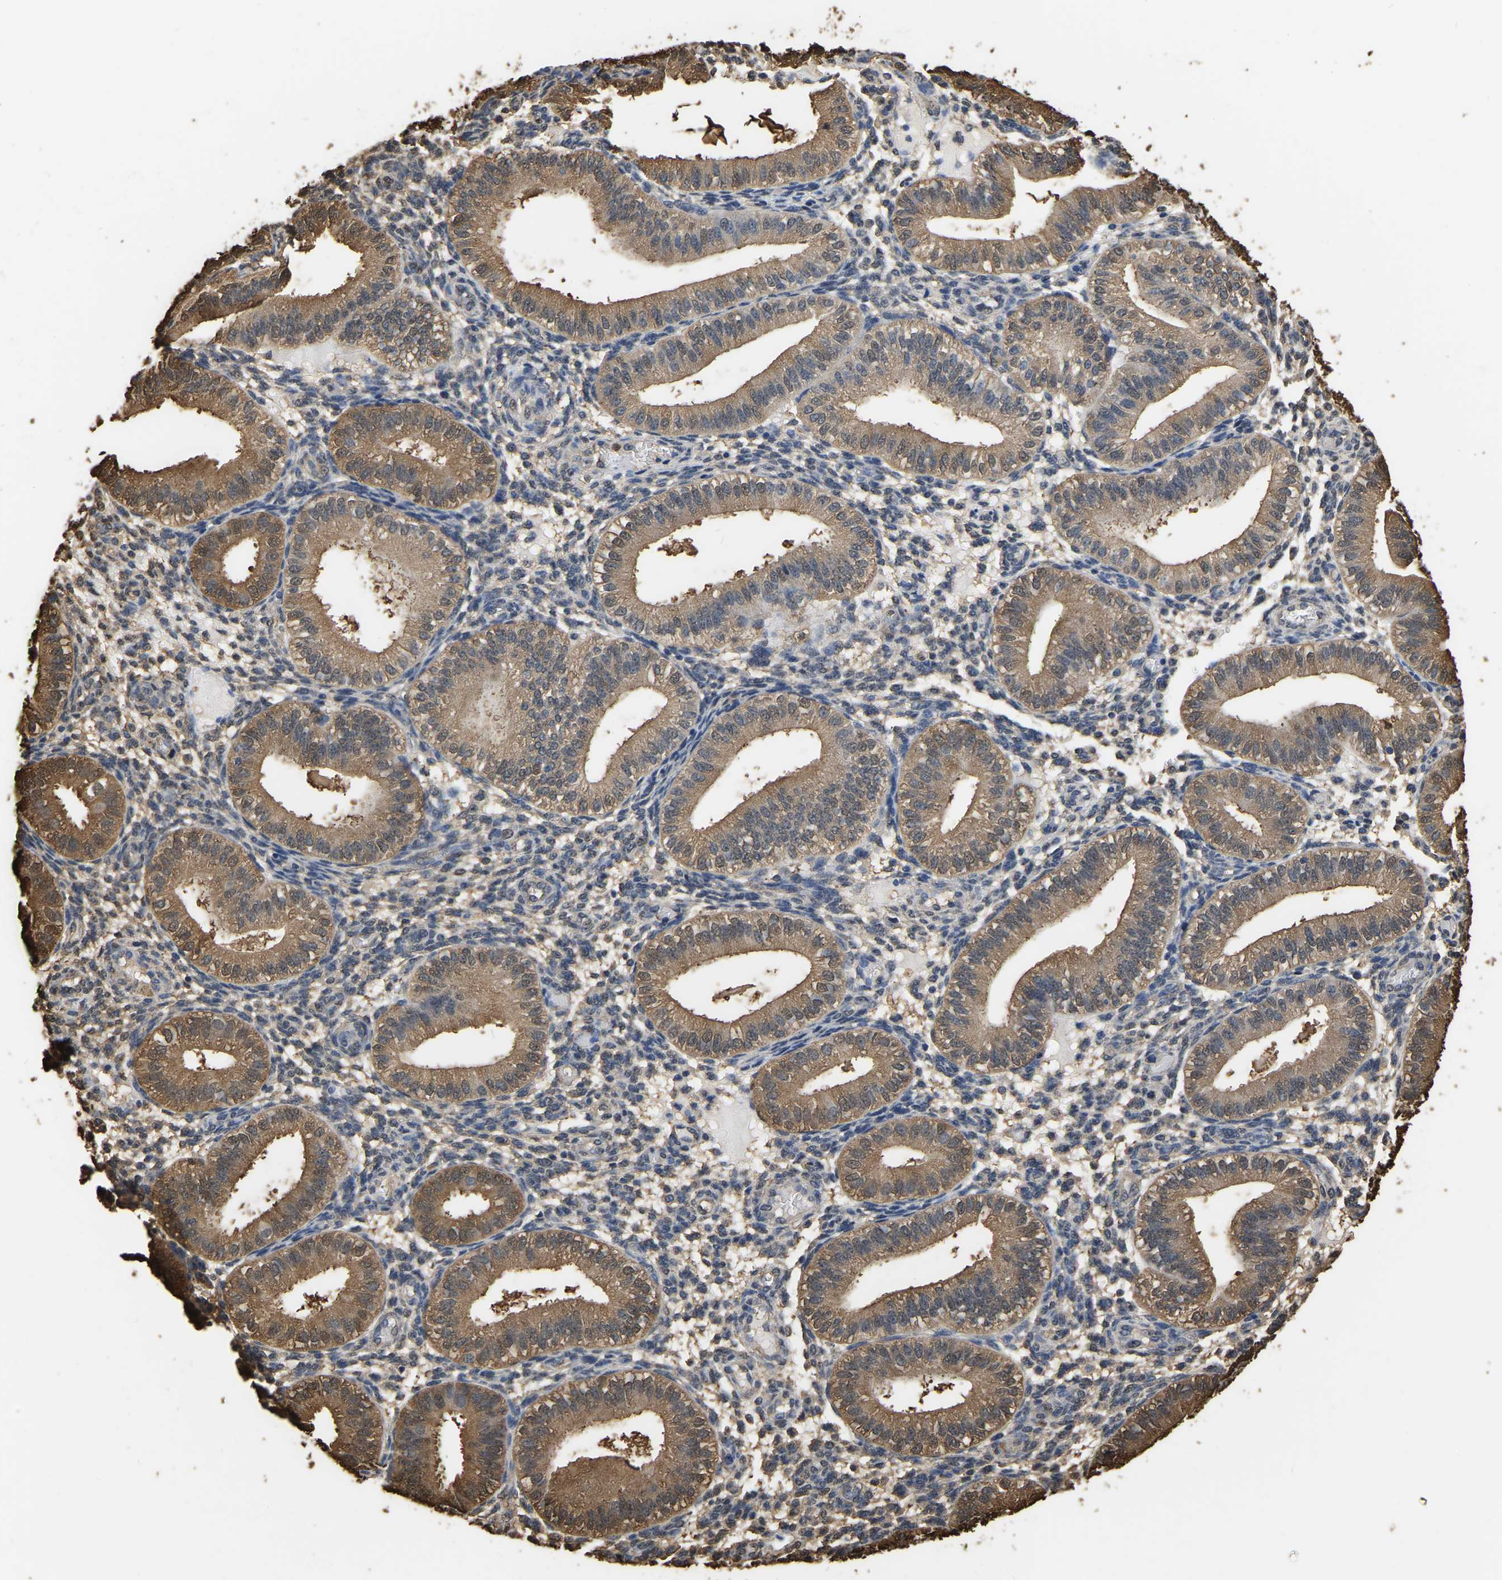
{"staining": {"intensity": "moderate", "quantity": "<25%", "location": "nuclear"}, "tissue": "endometrium", "cell_type": "Cells in endometrial stroma", "image_type": "normal", "snomed": [{"axis": "morphology", "description": "Normal tissue, NOS"}, {"axis": "topography", "description": "Endometrium"}], "caption": "An immunohistochemistry micrograph of benign tissue is shown. Protein staining in brown labels moderate nuclear positivity in endometrium within cells in endometrial stroma.", "gene": "LDHB", "patient": {"sex": "female", "age": 39}}